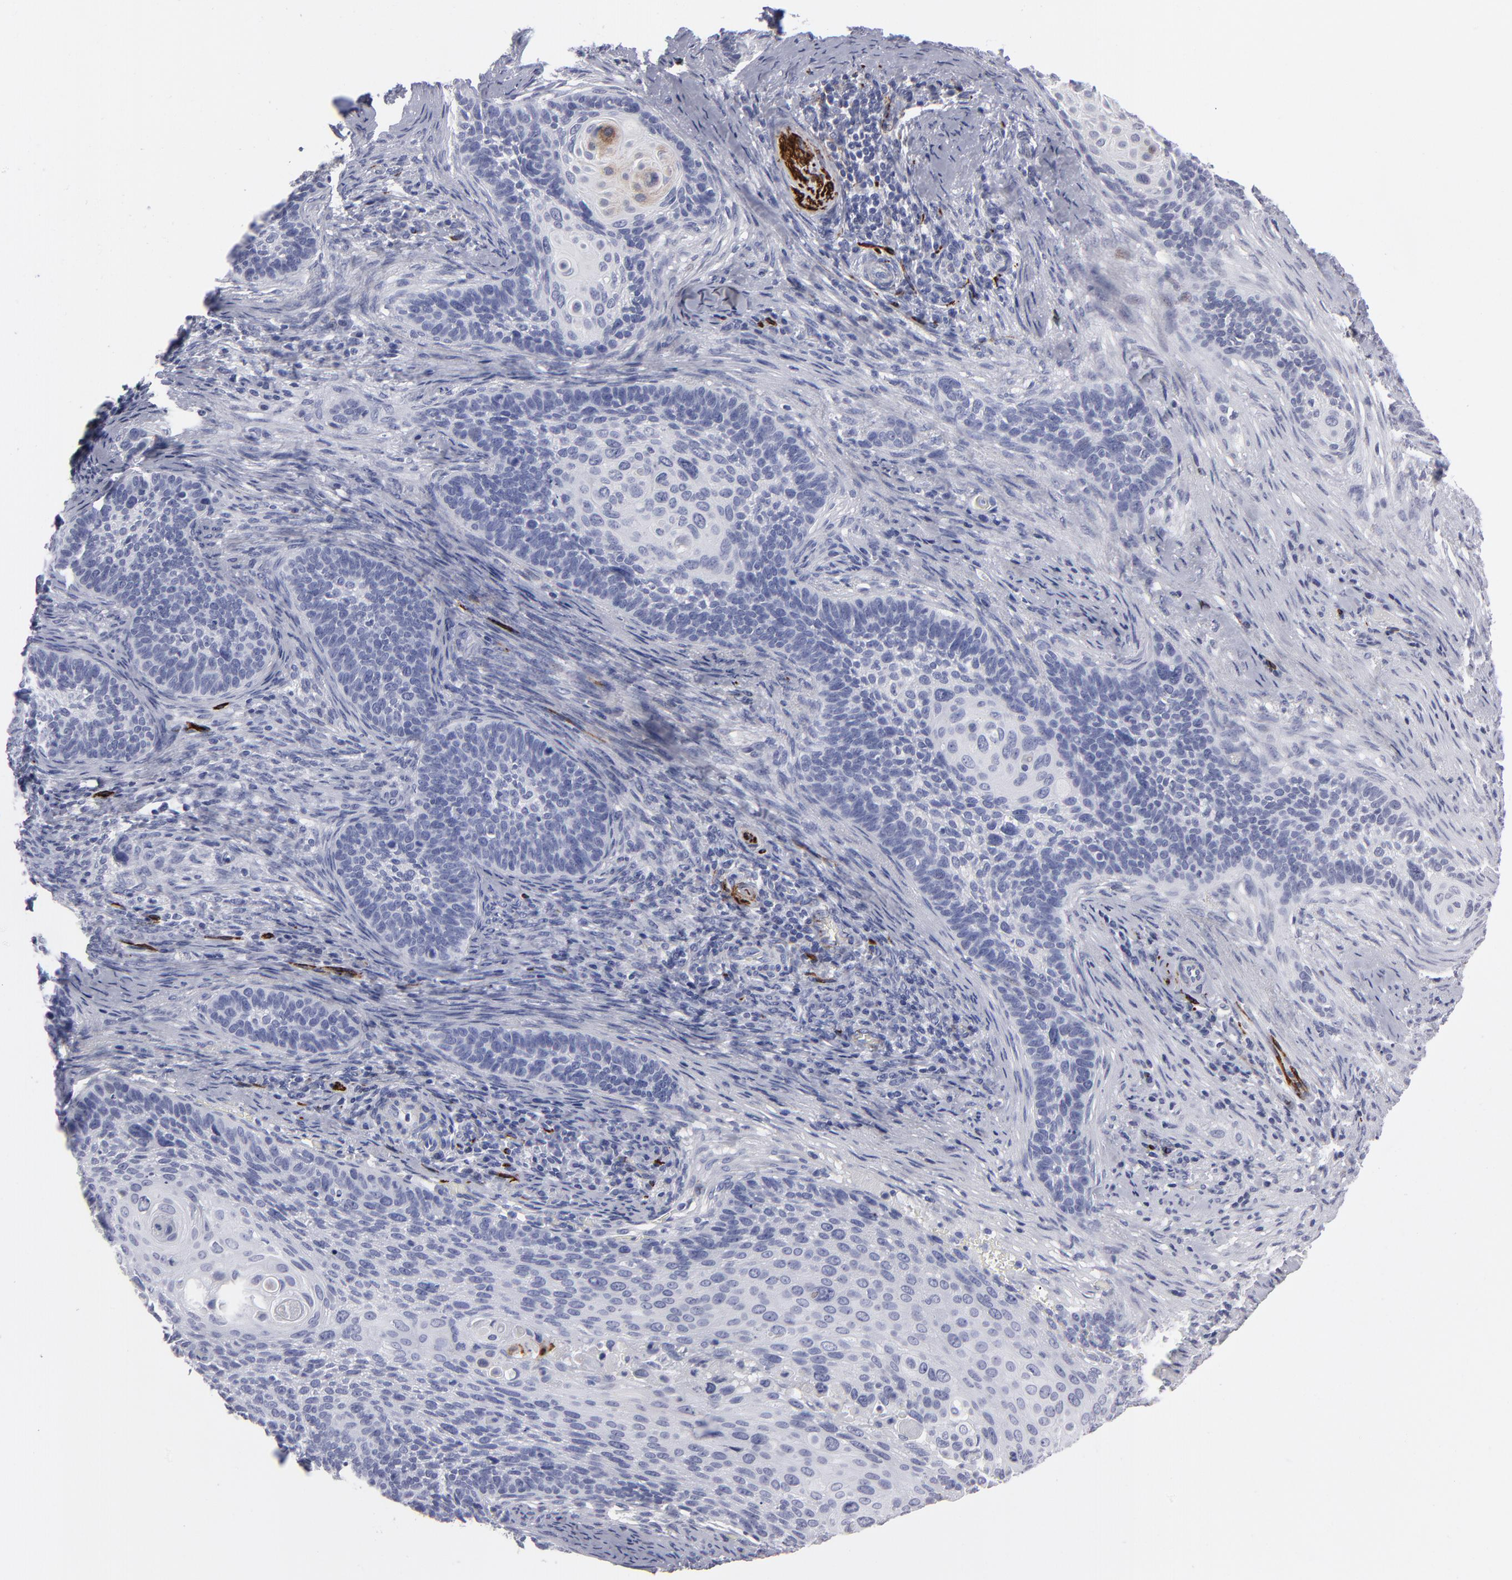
{"staining": {"intensity": "negative", "quantity": "none", "location": "none"}, "tissue": "cervical cancer", "cell_type": "Tumor cells", "image_type": "cancer", "snomed": [{"axis": "morphology", "description": "Squamous cell carcinoma, NOS"}, {"axis": "topography", "description": "Cervix"}], "caption": "DAB immunohistochemical staining of cervical squamous cell carcinoma exhibits no significant staining in tumor cells.", "gene": "CADM3", "patient": {"sex": "female", "age": 33}}